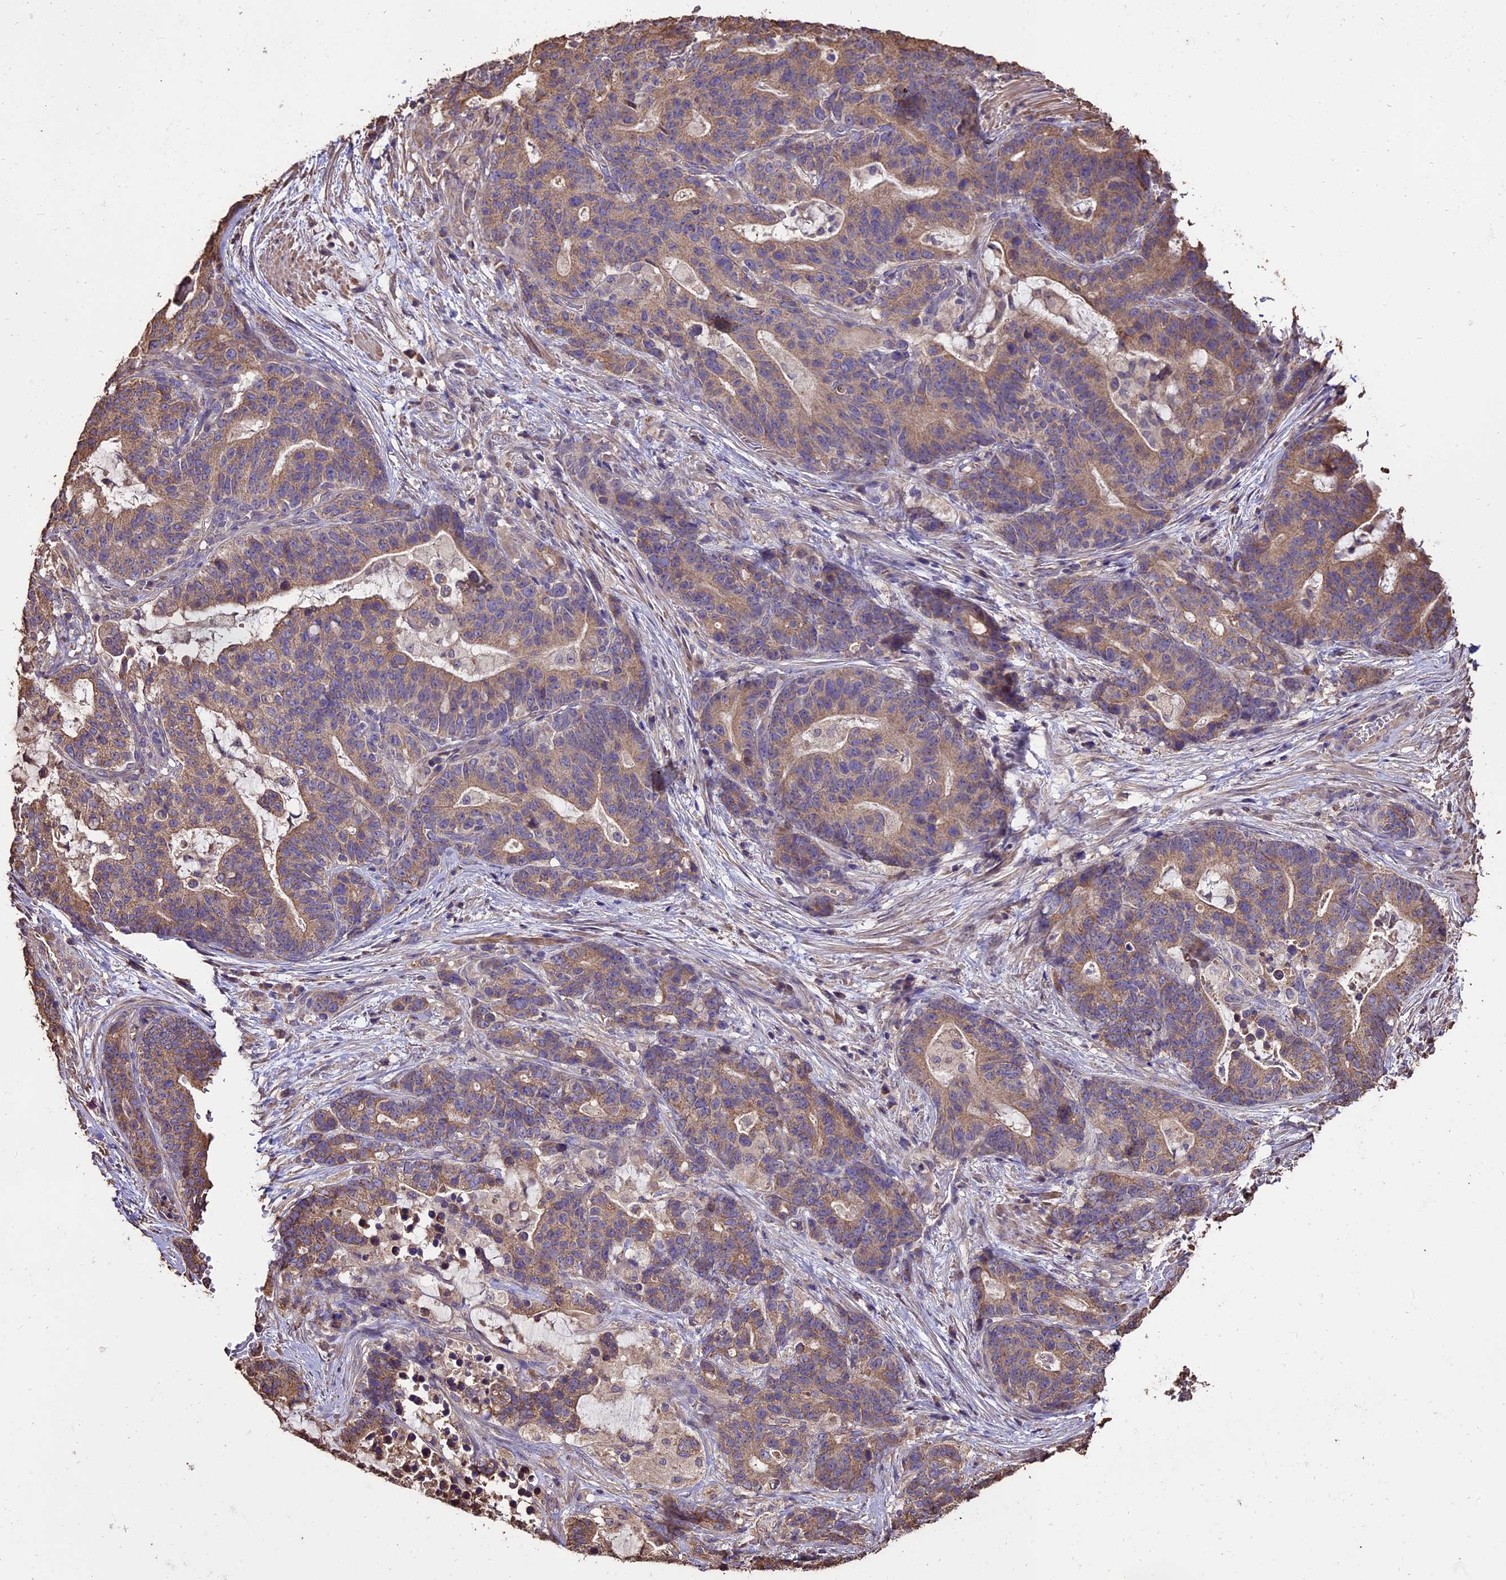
{"staining": {"intensity": "weak", "quantity": "25%-75%", "location": "cytoplasmic/membranous"}, "tissue": "stomach cancer", "cell_type": "Tumor cells", "image_type": "cancer", "snomed": [{"axis": "morphology", "description": "Normal tissue, NOS"}, {"axis": "morphology", "description": "Adenocarcinoma, NOS"}, {"axis": "topography", "description": "Stomach"}], "caption": "A high-resolution micrograph shows immunohistochemistry staining of stomach cancer, which demonstrates weak cytoplasmic/membranous positivity in approximately 25%-75% of tumor cells.", "gene": "PGPEP1L", "patient": {"sex": "female", "age": 64}}